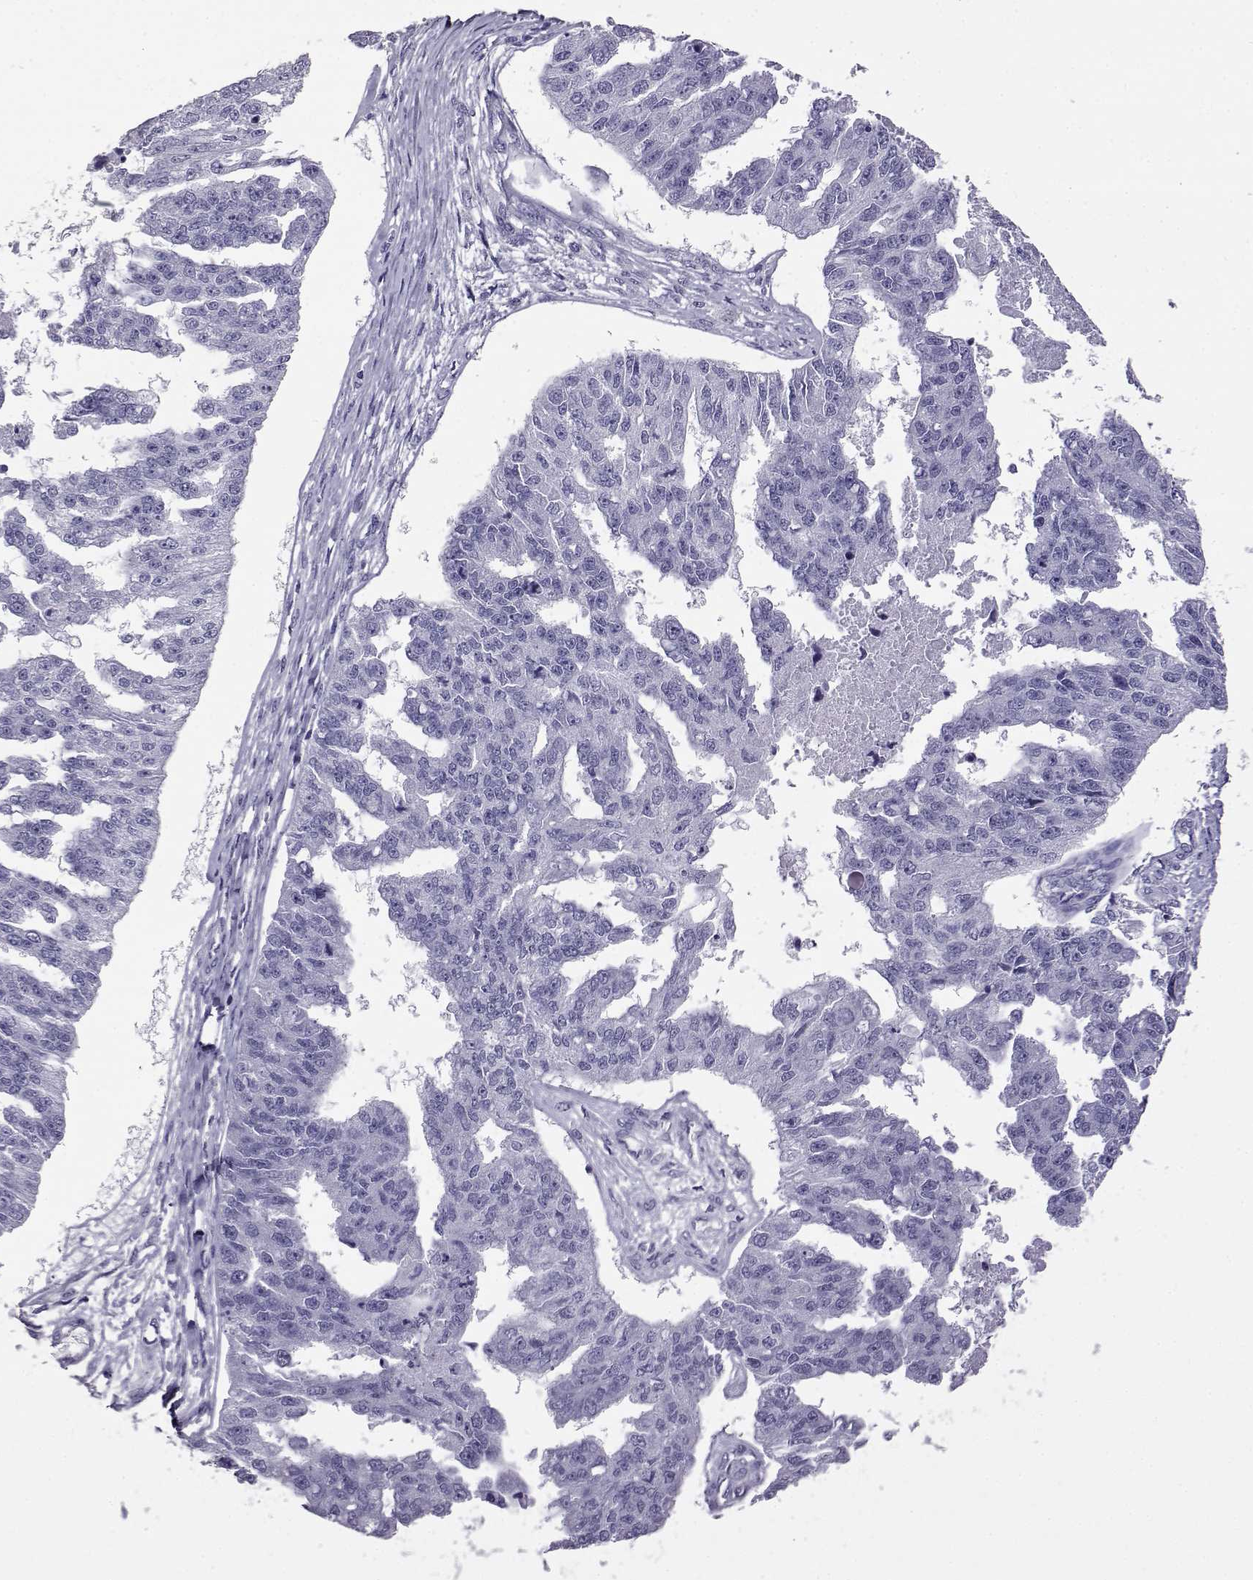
{"staining": {"intensity": "negative", "quantity": "none", "location": "none"}, "tissue": "ovarian cancer", "cell_type": "Tumor cells", "image_type": "cancer", "snomed": [{"axis": "morphology", "description": "Cystadenocarcinoma, serous, NOS"}, {"axis": "topography", "description": "Ovary"}], "caption": "An immunohistochemistry photomicrograph of serous cystadenocarcinoma (ovarian) is shown. There is no staining in tumor cells of serous cystadenocarcinoma (ovarian).", "gene": "AKR1B1", "patient": {"sex": "female", "age": 58}}